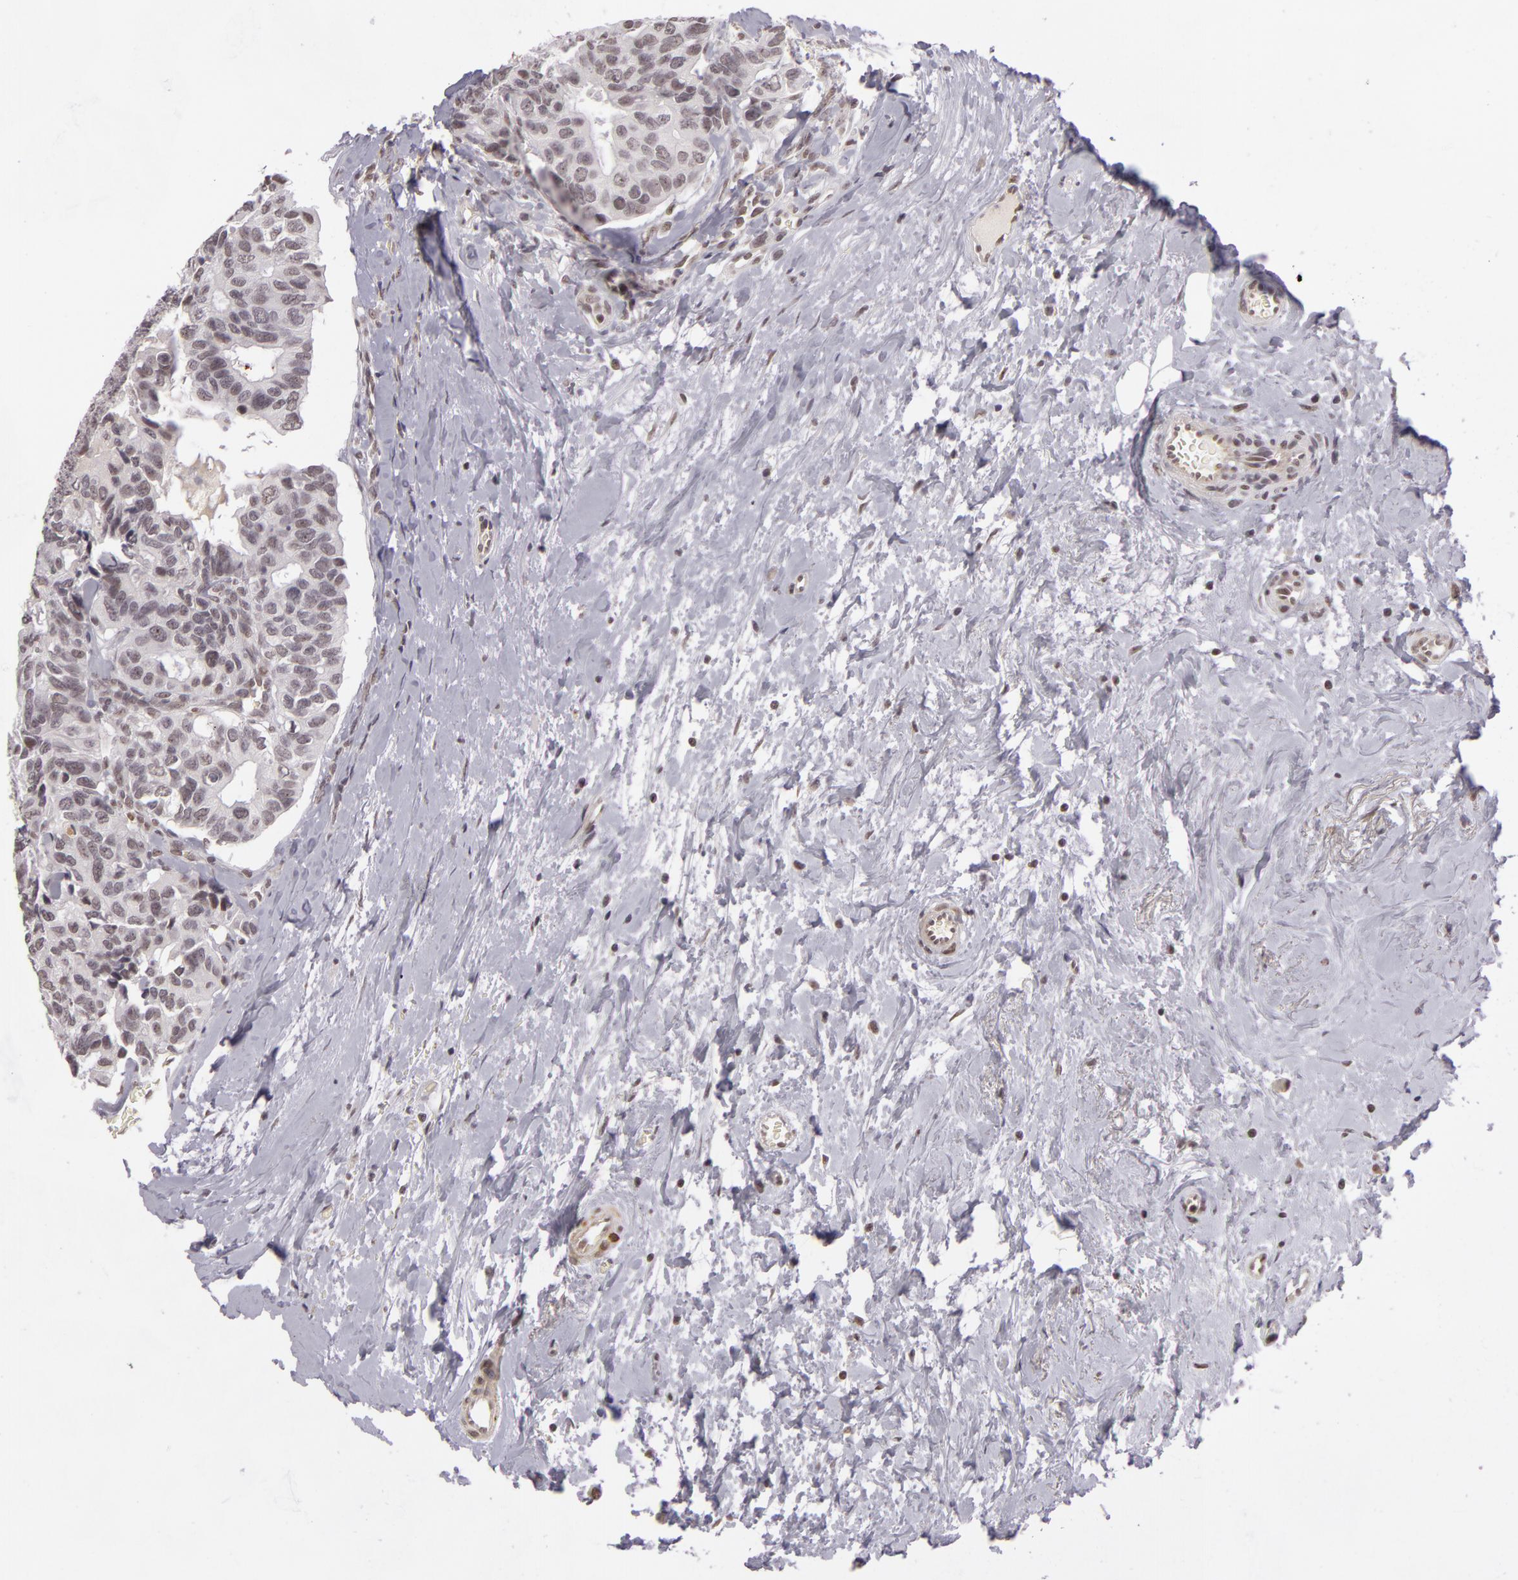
{"staining": {"intensity": "negative", "quantity": "none", "location": "none"}, "tissue": "breast cancer", "cell_type": "Tumor cells", "image_type": "cancer", "snomed": [{"axis": "morphology", "description": "Duct carcinoma"}, {"axis": "topography", "description": "Breast"}], "caption": "The immunohistochemistry micrograph has no significant expression in tumor cells of breast infiltrating ductal carcinoma tissue.", "gene": "RRP7A", "patient": {"sex": "female", "age": 69}}